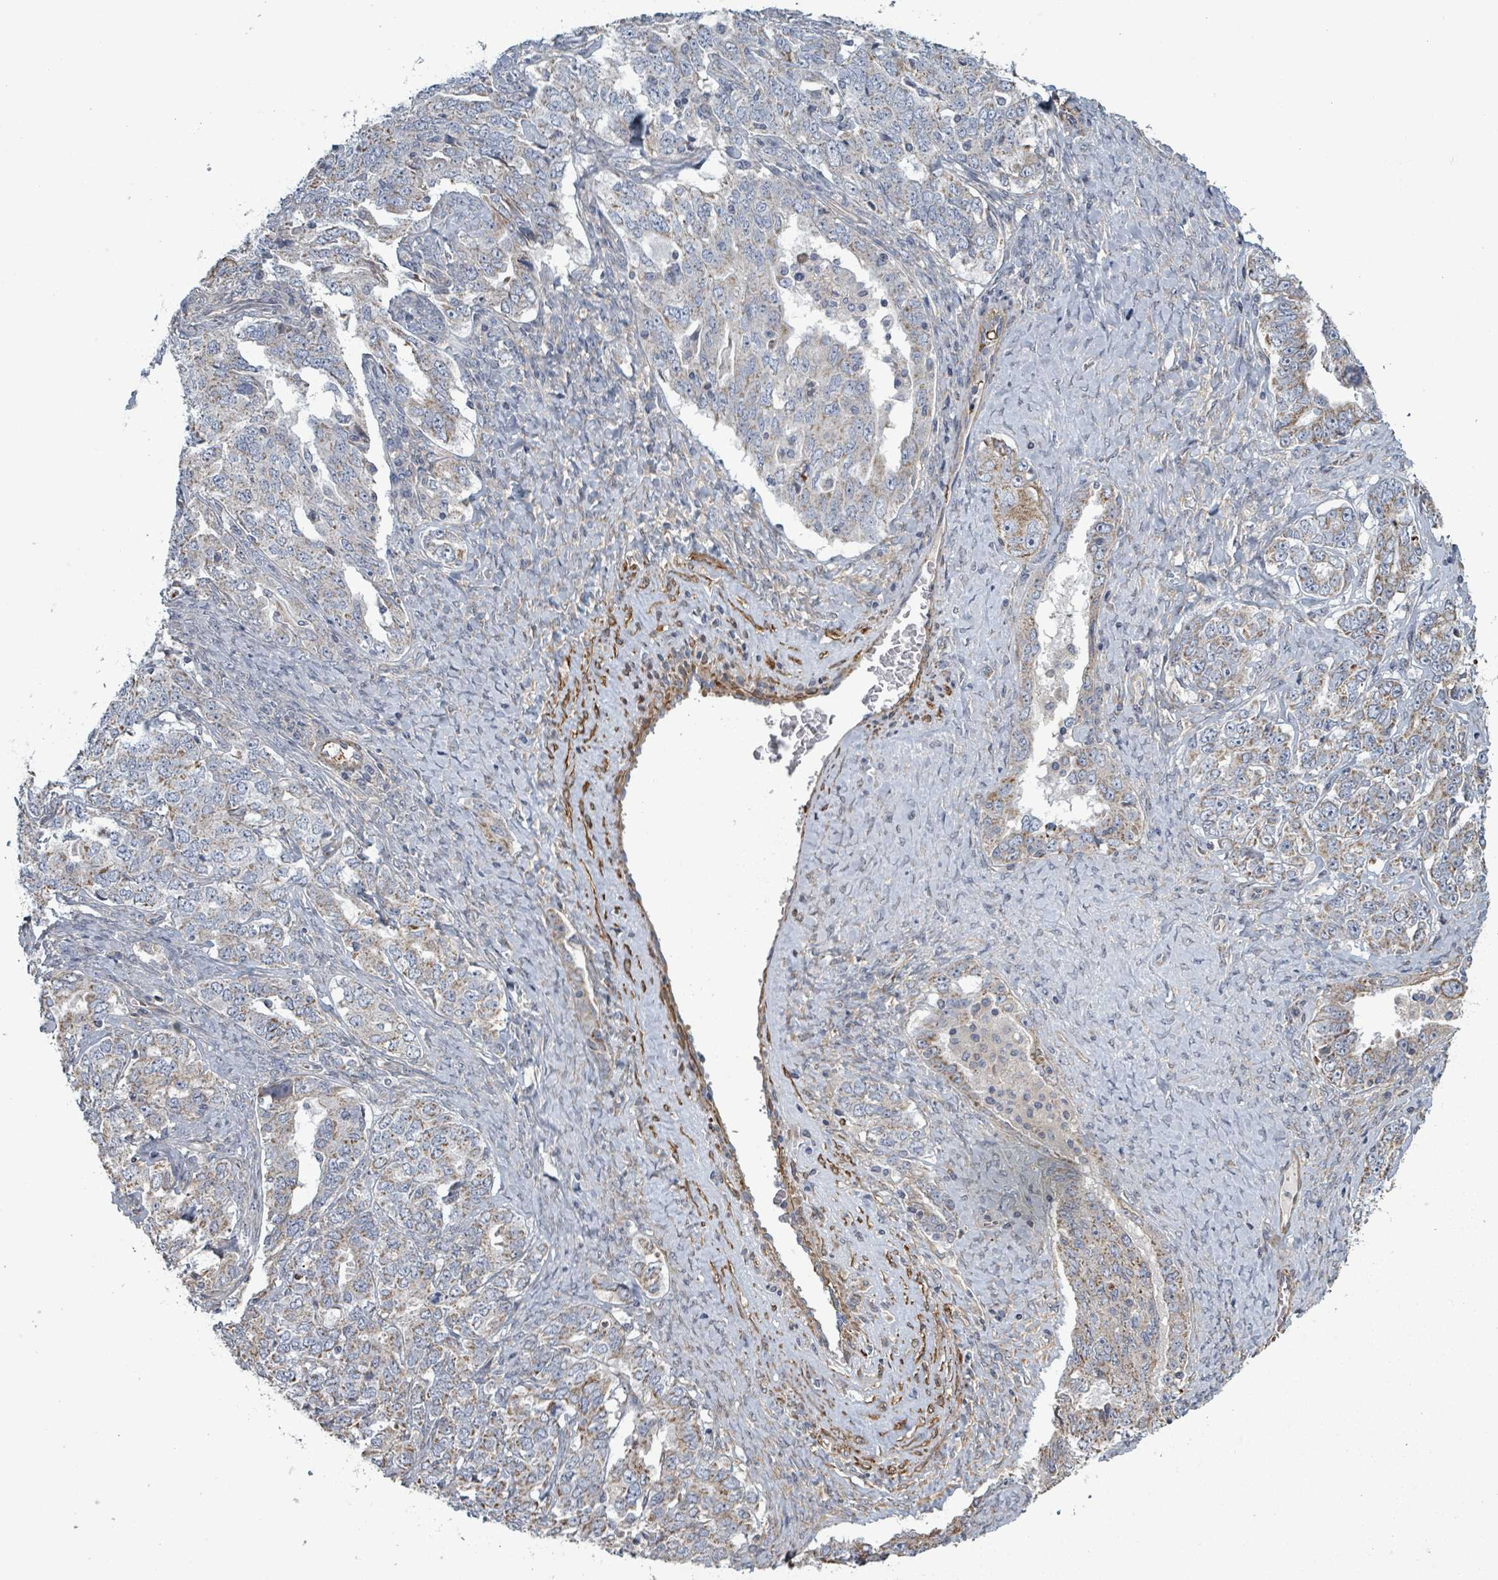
{"staining": {"intensity": "moderate", "quantity": "25%-75%", "location": "cytoplasmic/membranous"}, "tissue": "ovarian cancer", "cell_type": "Tumor cells", "image_type": "cancer", "snomed": [{"axis": "morphology", "description": "Carcinoma, endometroid"}, {"axis": "topography", "description": "Ovary"}], "caption": "Ovarian cancer (endometroid carcinoma) stained for a protein exhibits moderate cytoplasmic/membranous positivity in tumor cells. Using DAB (3,3'-diaminobenzidine) (brown) and hematoxylin (blue) stains, captured at high magnification using brightfield microscopy.", "gene": "ADCK1", "patient": {"sex": "female", "age": 62}}